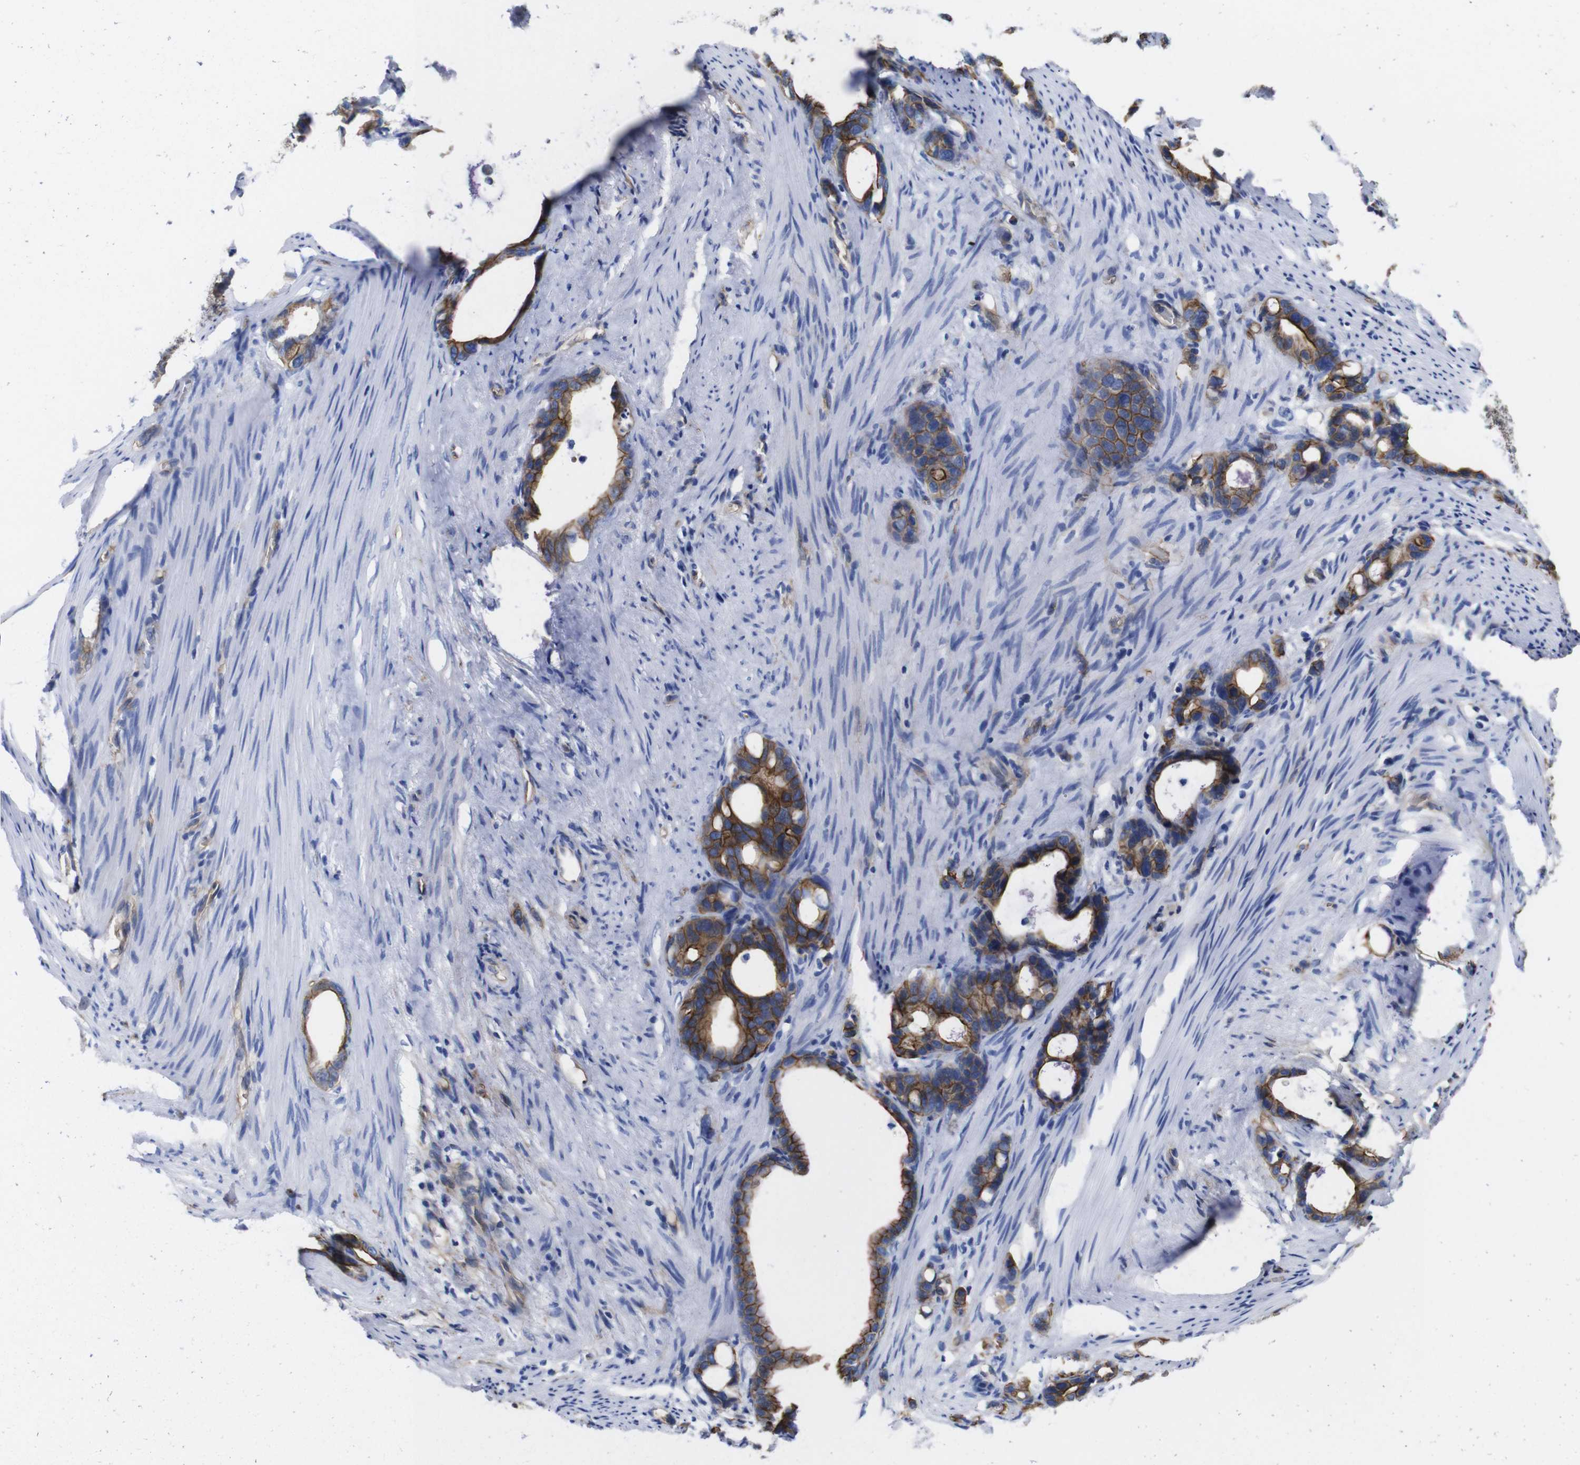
{"staining": {"intensity": "strong", "quantity": ">75%", "location": "cytoplasmic/membranous"}, "tissue": "stomach cancer", "cell_type": "Tumor cells", "image_type": "cancer", "snomed": [{"axis": "morphology", "description": "Adenocarcinoma, NOS"}, {"axis": "topography", "description": "Stomach"}], "caption": "Immunohistochemistry (DAB (3,3'-diaminobenzidine)) staining of stomach cancer (adenocarcinoma) shows strong cytoplasmic/membranous protein expression in about >75% of tumor cells.", "gene": "SPTBN1", "patient": {"sex": "female", "age": 75}}